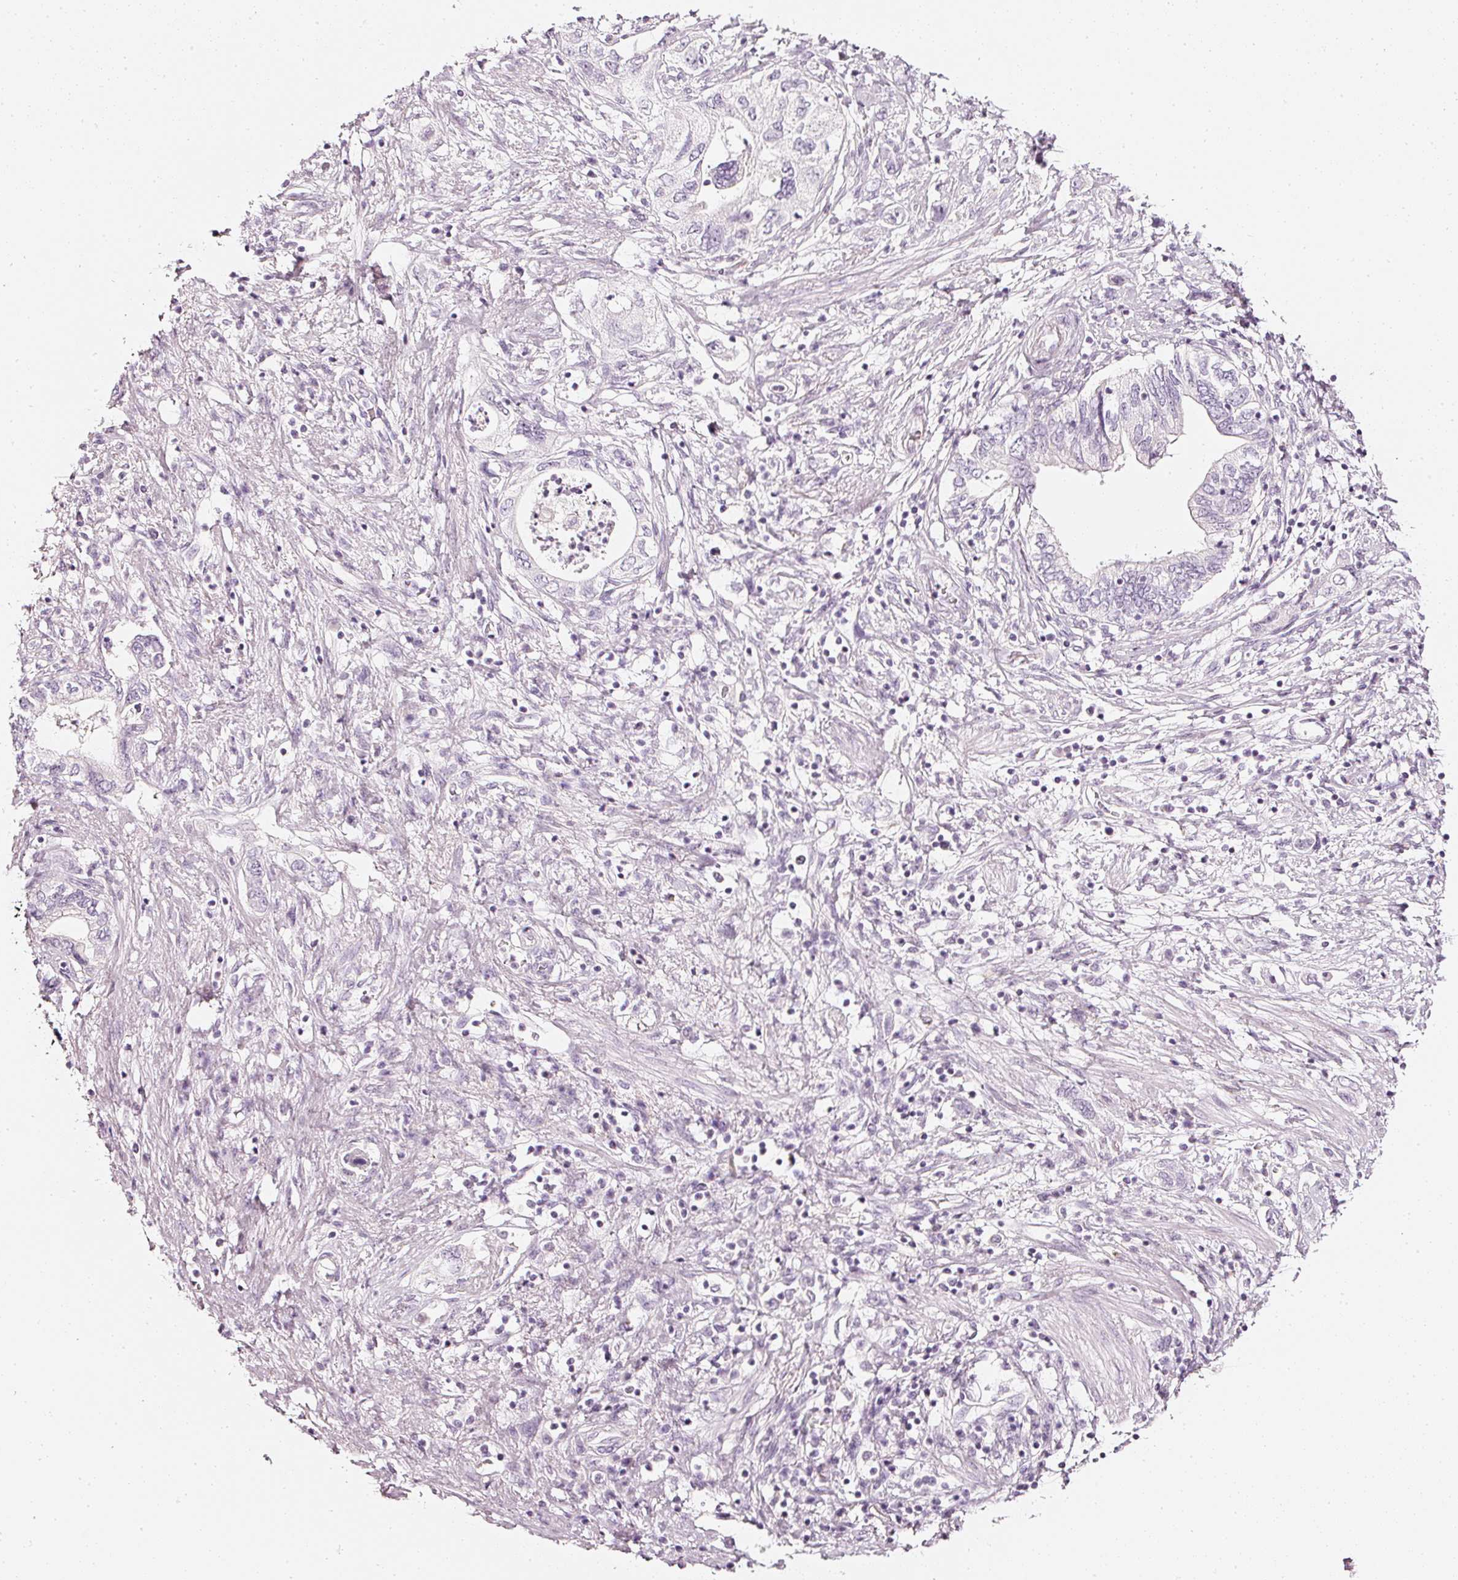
{"staining": {"intensity": "negative", "quantity": "none", "location": "none"}, "tissue": "pancreatic cancer", "cell_type": "Tumor cells", "image_type": "cancer", "snomed": [{"axis": "morphology", "description": "Adenocarcinoma, NOS"}, {"axis": "topography", "description": "Pancreas"}], "caption": "Pancreatic adenocarcinoma stained for a protein using immunohistochemistry (IHC) reveals no expression tumor cells.", "gene": "CNP", "patient": {"sex": "female", "age": 73}}